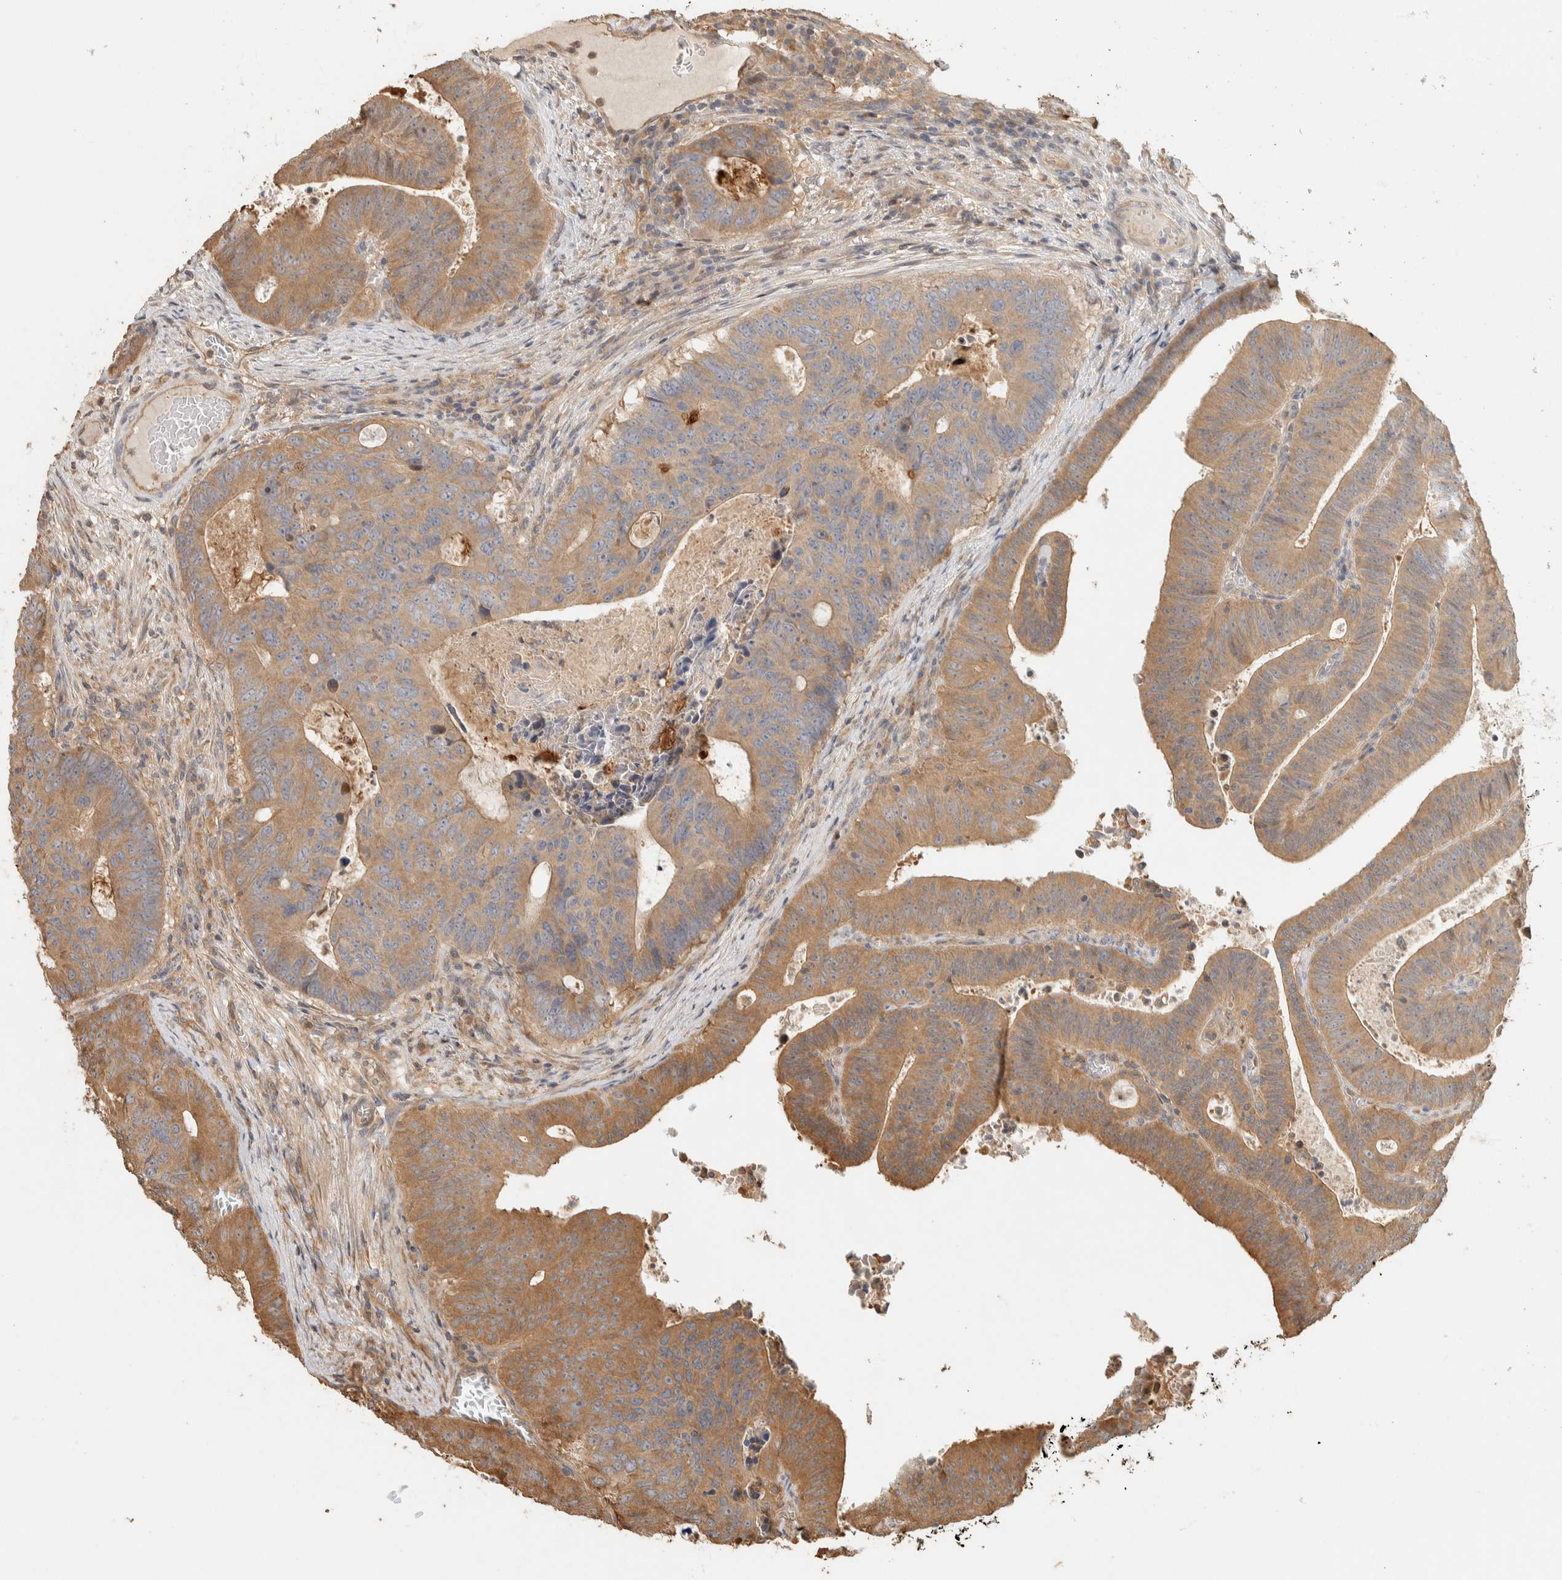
{"staining": {"intensity": "moderate", "quantity": ">75%", "location": "cytoplasmic/membranous"}, "tissue": "colorectal cancer", "cell_type": "Tumor cells", "image_type": "cancer", "snomed": [{"axis": "morphology", "description": "Adenocarcinoma, NOS"}, {"axis": "topography", "description": "Colon"}], "caption": "Immunohistochemistry (IHC) photomicrograph of neoplastic tissue: human colorectal adenocarcinoma stained using immunohistochemistry (IHC) displays medium levels of moderate protein expression localized specifically in the cytoplasmic/membranous of tumor cells, appearing as a cytoplasmic/membranous brown color.", "gene": "EXOC7", "patient": {"sex": "male", "age": 87}}